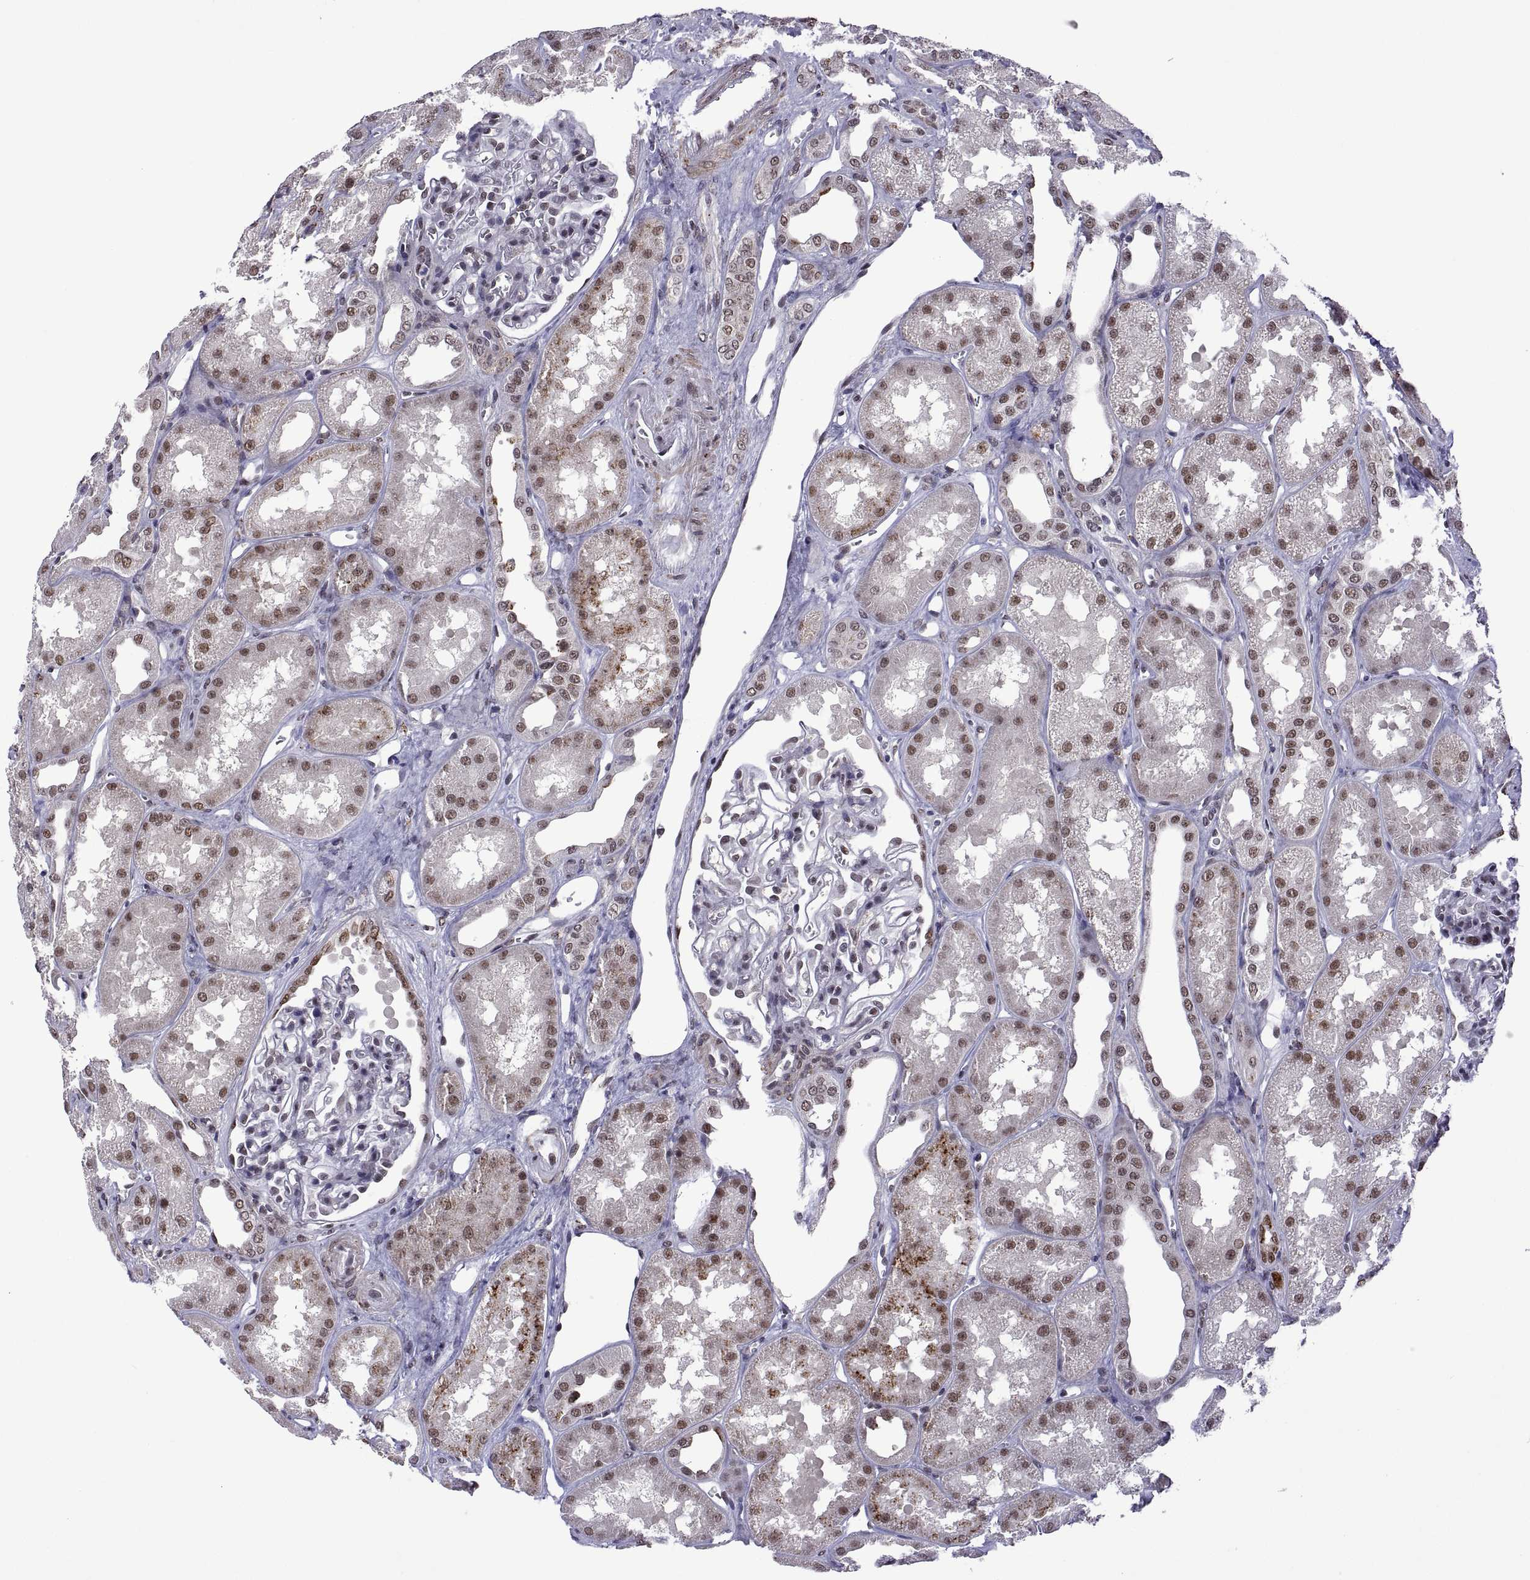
{"staining": {"intensity": "weak", "quantity": "25%-75%", "location": "nuclear"}, "tissue": "kidney", "cell_type": "Cells in glomeruli", "image_type": "normal", "snomed": [{"axis": "morphology", "description": "Normal tissue, NOS"}, {"axis": "topography", "description": "Kidney"}], "caption": "Kidney stained for a protein demonstrates weak nuclear positivity in cells in glomeruli. The staining was performed using DAB (3,3'-diaminobenzidine), with brown indicating positive protein expression. Nuclei are stained blue with hematoxylin.", "gene": "NR4A1", "patient": {"sex": "male", "age": 61}}